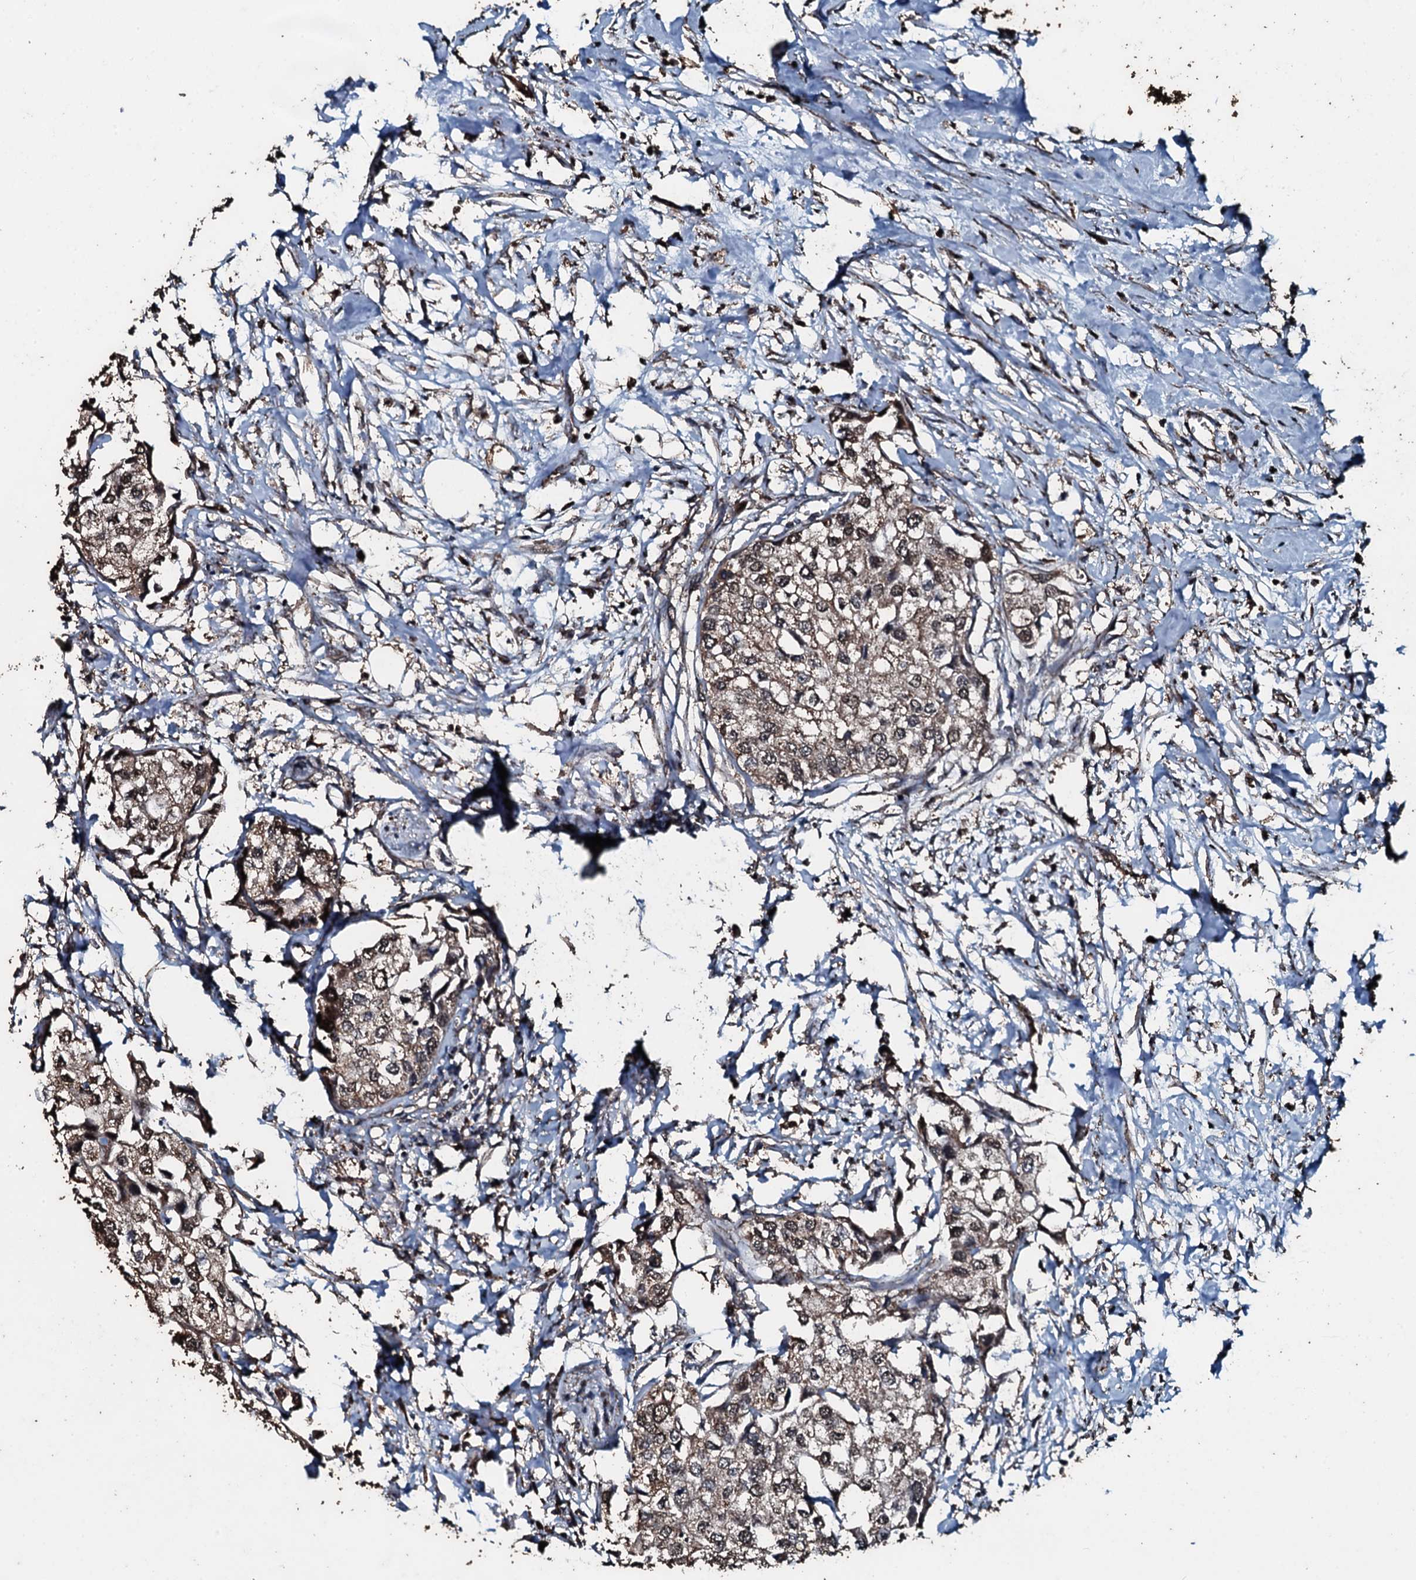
{"staining": {"intensity": "weak", "quantity": ">75%", "location": "cytoplasmic/membranous"}, "tissue": "urothelial cancer", "cell_type": "Tumor cells", "image_type": "cancer", "snomed": [{"axis": "morphology", "description": "Urothelial carcinoma, High grade"}, {"axis": "topography", "description": "Urinary bladder"}], "caption": "Approximately >75% of tumor cells in human urothelial carcinoma (high-grade) display weak cytoplasmic/membranous protein staining as visualized by brown immunohistochemical staining.", "gene": "FAAP24", "patient": {"sex": "male", "age": 64}}